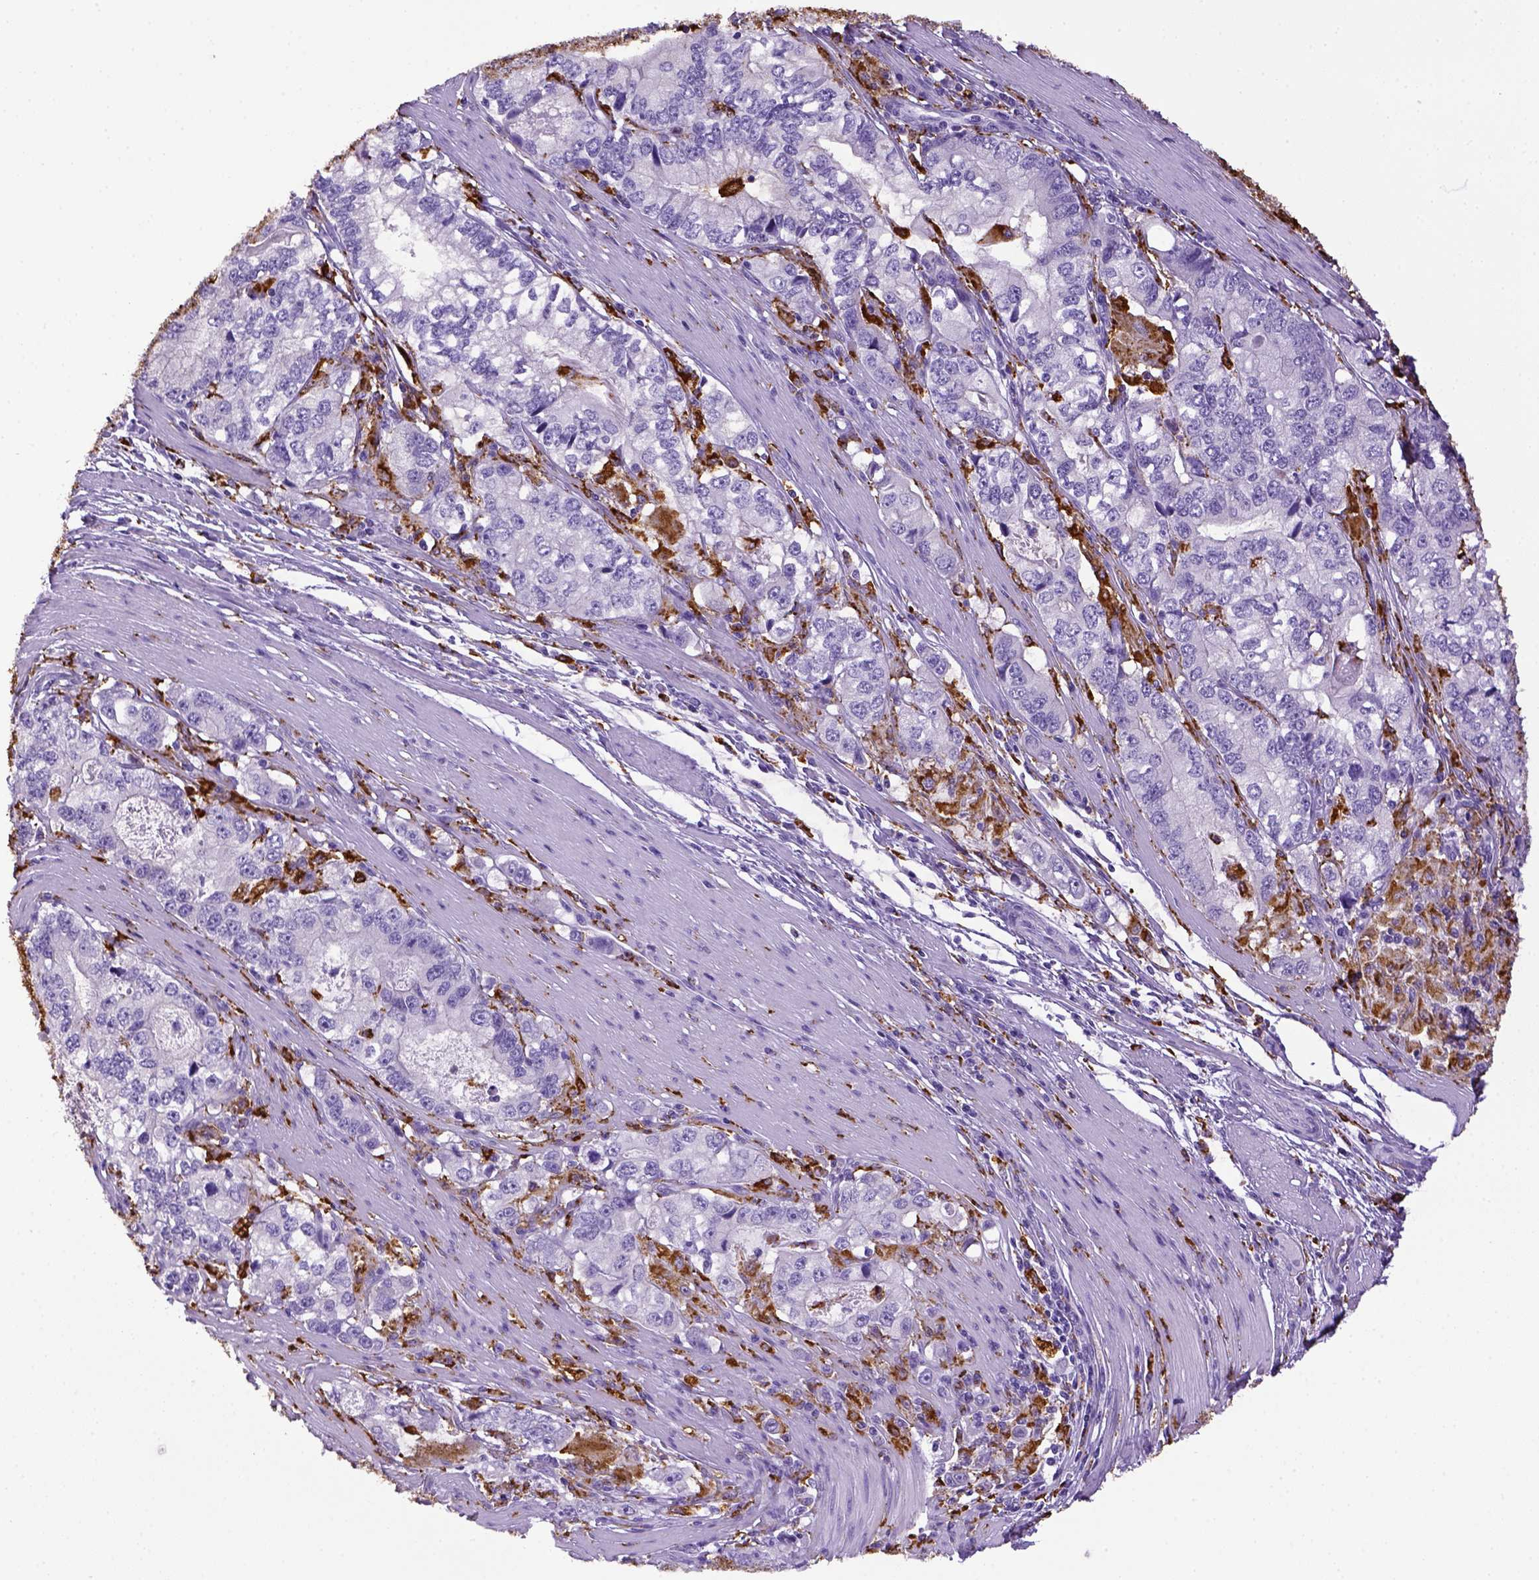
{"staining": {"intensity": "negative", "quantity": "none", "location": "none"}, "tissue": "stomach cancer", "cell_type": "Tumor cells", "image_type": "cancer", "snomed": [{"axis": "morphology", "description": "Adenocarcinoma, NOS"}, {"axis": "topography", "description": "Stomach, lower"}], "caption": "Immunohistochemistry histopathology image of human stomach cancer stained for a protein (brown), which exhibits no positivity in tumor cells.", "gene": "CD68", "patient": {"sex": "female", "age": 72}}